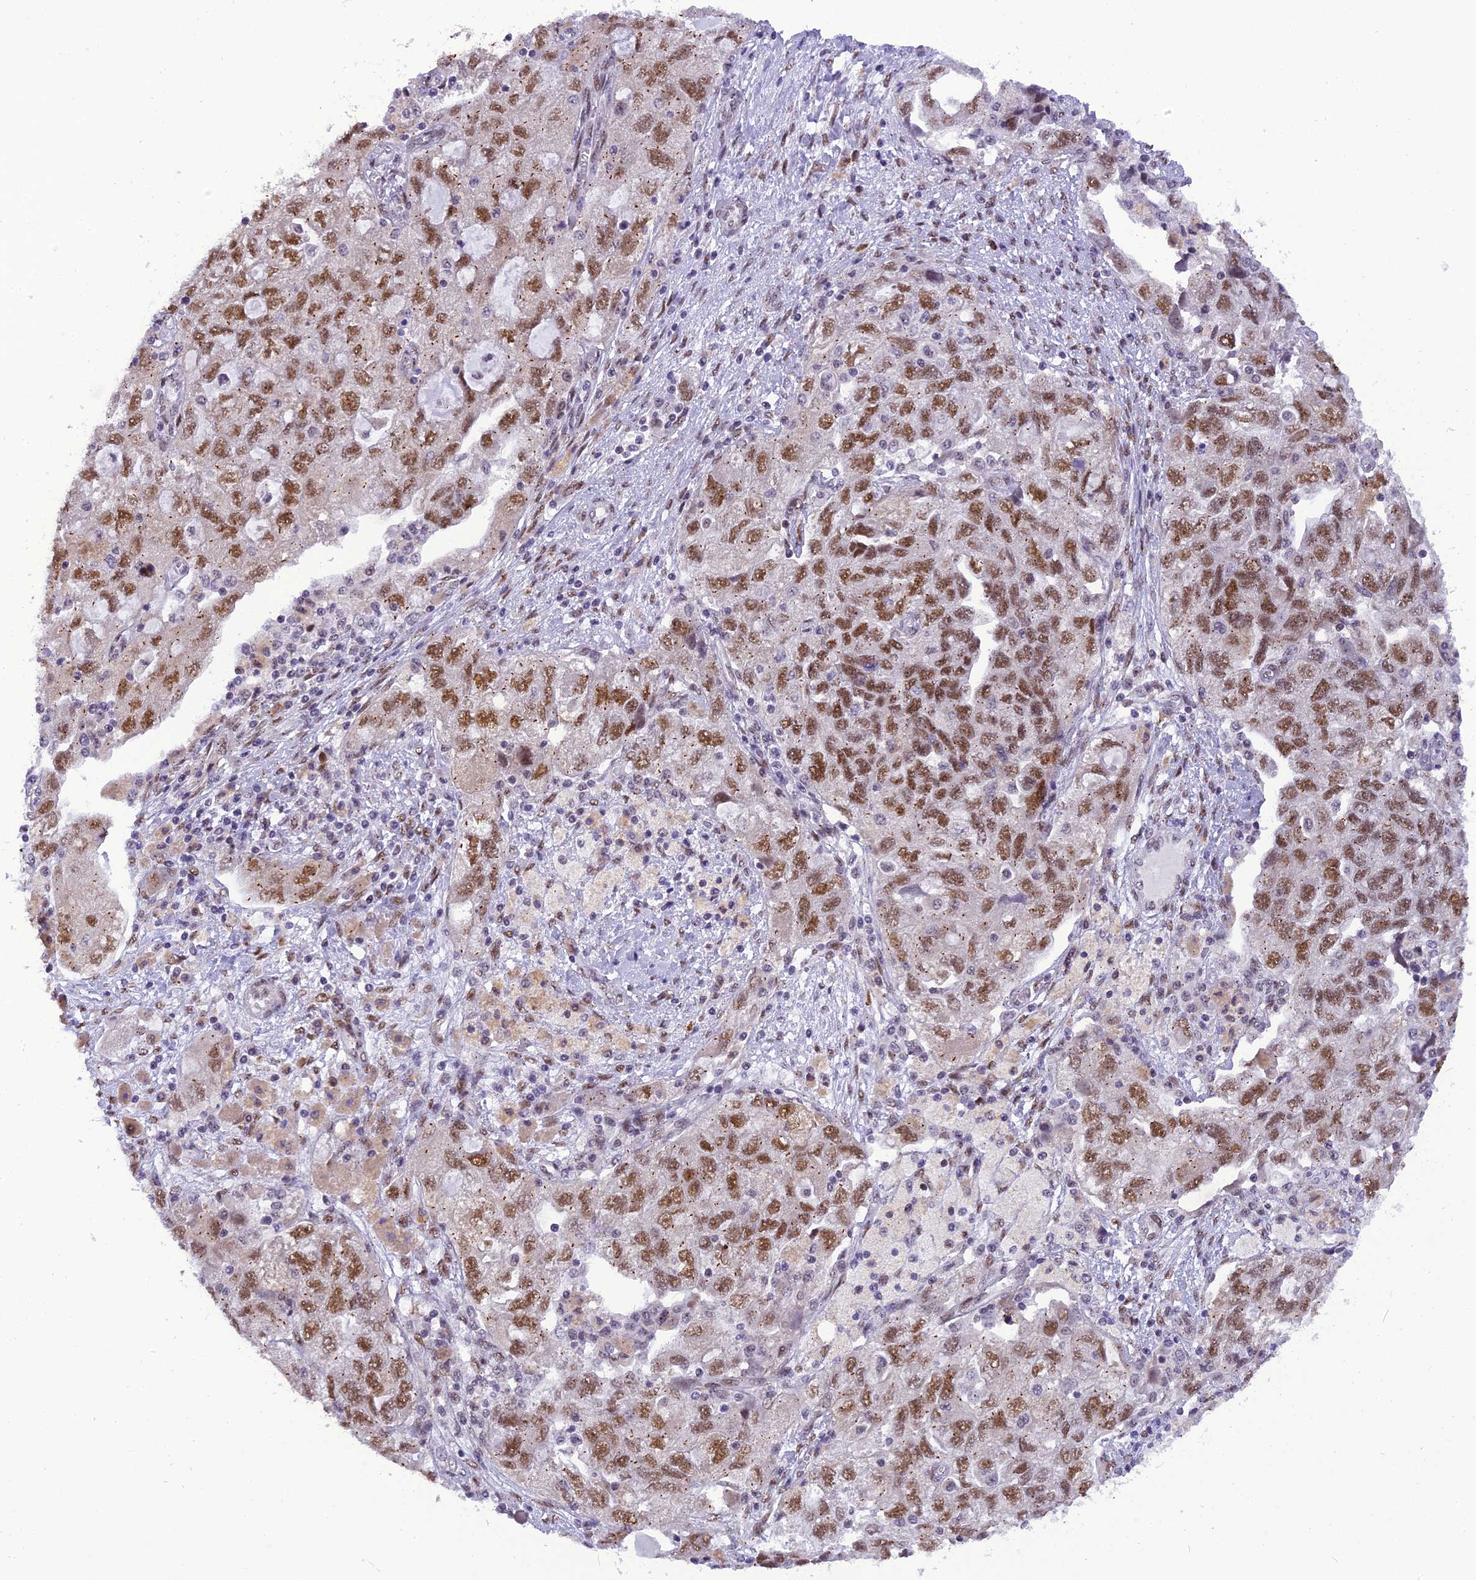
{"staining": {"intensity": "moderate", "quantity": ">75%", "location": "nuclear"}, "tissue": "ovarian cancer", "cell_type": "Tumor cells", "image_type": "cancer", "snomed": [{"axis": "morphology", "description": "Carcinoma, NOS"}, {"axis": "morphology", "description": "Cystadenocarcinoma, serous, NOS"}, {"axis": "topography", "description": "Ovary"}], "caption": "IHC histopathology image of ovarian cancer stained for a protein (brown), which reveals medium levels of moderate nuclear positivity in about >75% of tumor cells.", "gene": "IRF2BP1", "patient": {"sex": "female", "age": 69}}